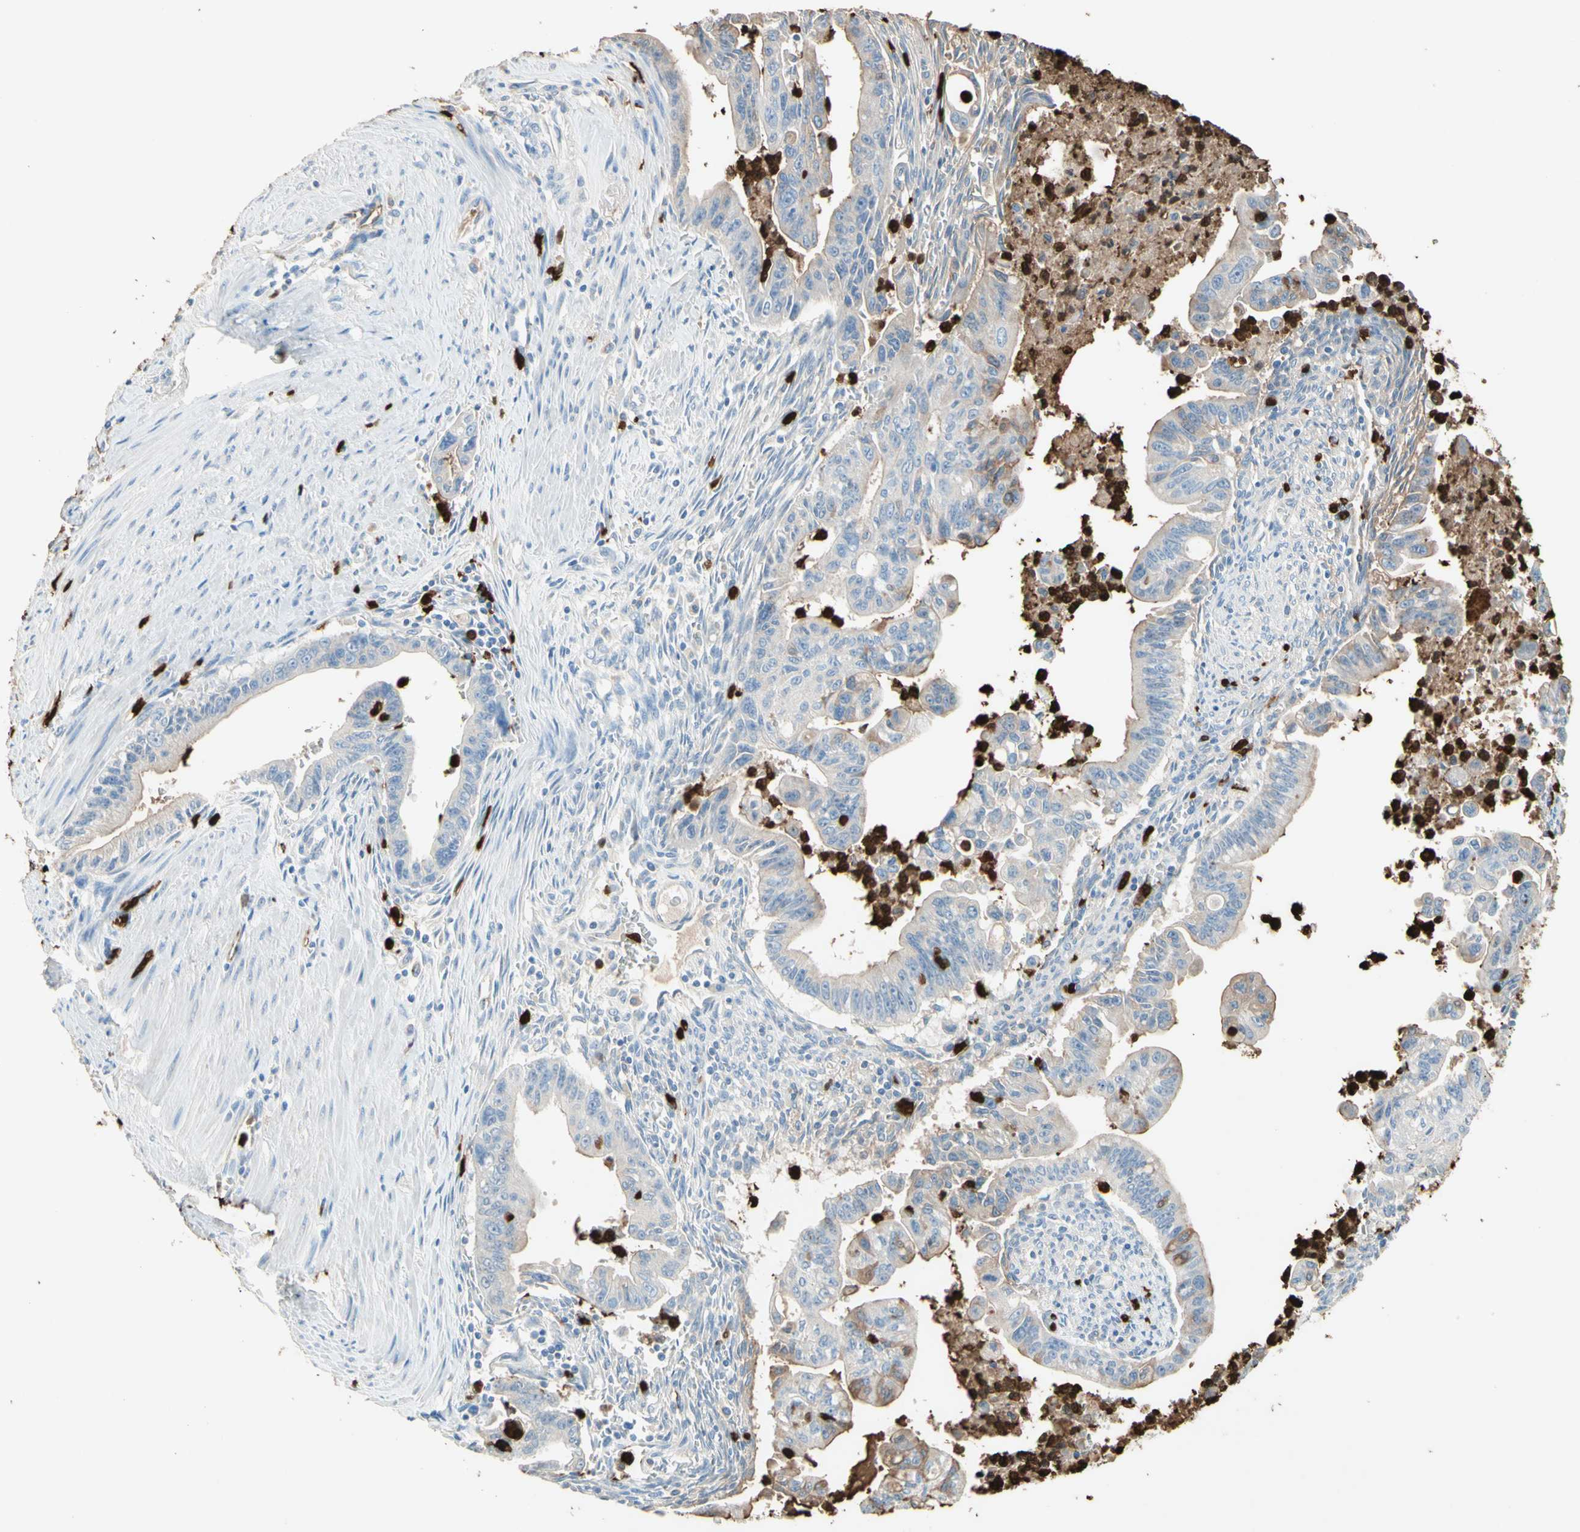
{"staining": {"intensity": "weak", "quantity": "25%-75%", "location": "cytoplasmic/membranous"}, "tissue": "pancreatic cancer", "cell_type": "Tumor cells", "image_type": "cancer", "snomed": [{"axis": "morphology", "description": "Adenocarcinoma, NOS"}, {"axis": "topography", "description": "Pancreas"}], "caption": "A brown stain shows weak cytoplasmic/membranous expression of a protein in pancreatic adenocarcinoma tumor cells. The staining was performed using DAB (3,3'-diaminobenzidine), with brown indicating positive protein expression. Nuclei are stained blue with hematoxylin.", "gene": "NFKBIZ", "patient": {"sex": "male", "age": 70}}